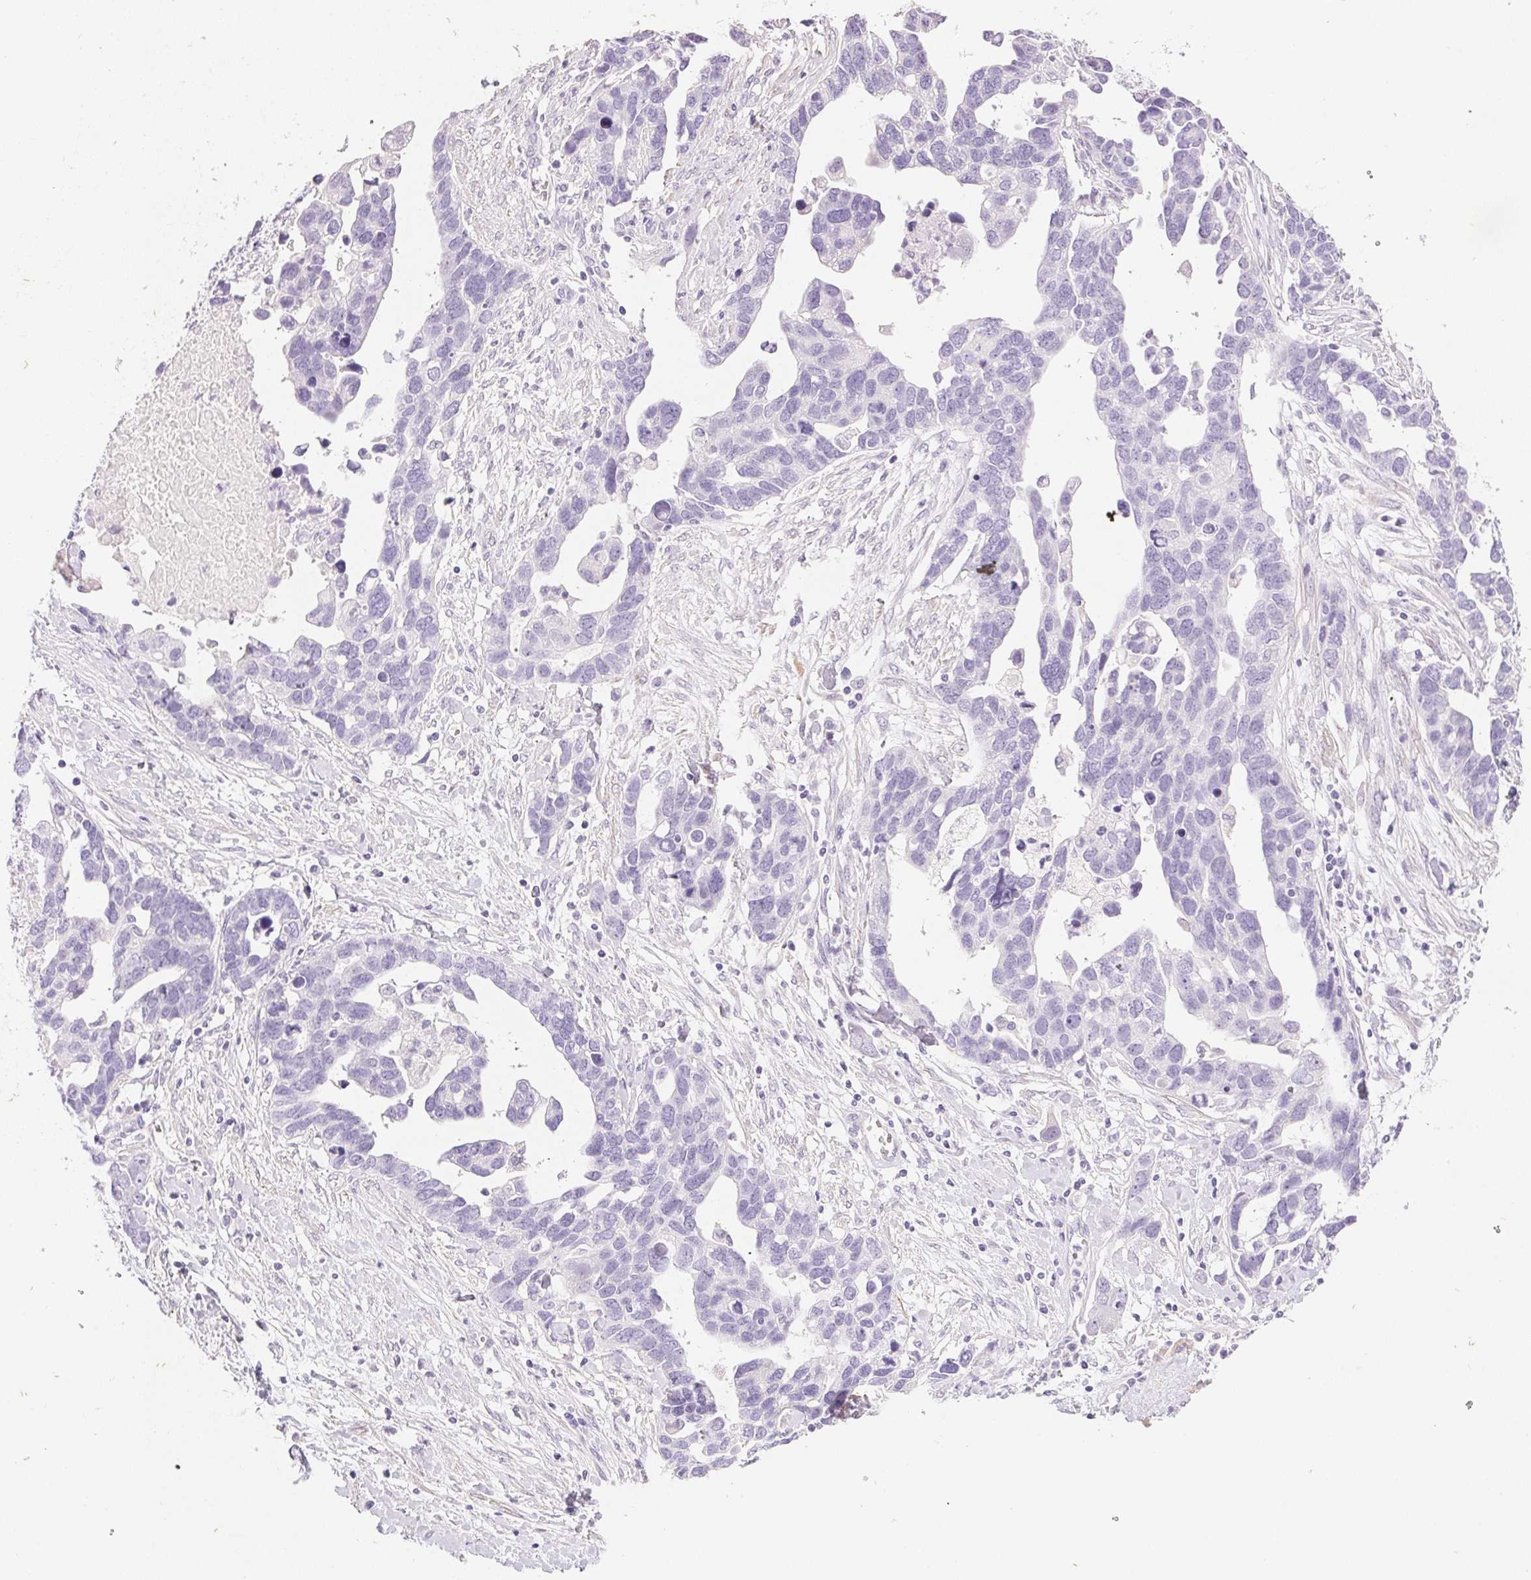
{"staining": {"intensity": "negative", "quantity": "none", "location": "none"}, "tissue": "ovarian cancer", "cell_type": "Tumor cells", "image_type": "cancer", "snomed": [{"axis": "morphology", "description": "Cystadenocarcinoma, serous, NOS"}, {"axis": "topography", "description": "Ovary"}], "caption": "Immunohistochemistry (IHC) image of ovarian serous cystadenocarcinoma stained for a protein (brown), which exhibits no expression in tumor cells. The staining is performed using DAB brown chromogen with nuclei counter-stained in using hematoxylin.", "gene": "KCNE2", "patient": {"sex": "female", "age": 54}}